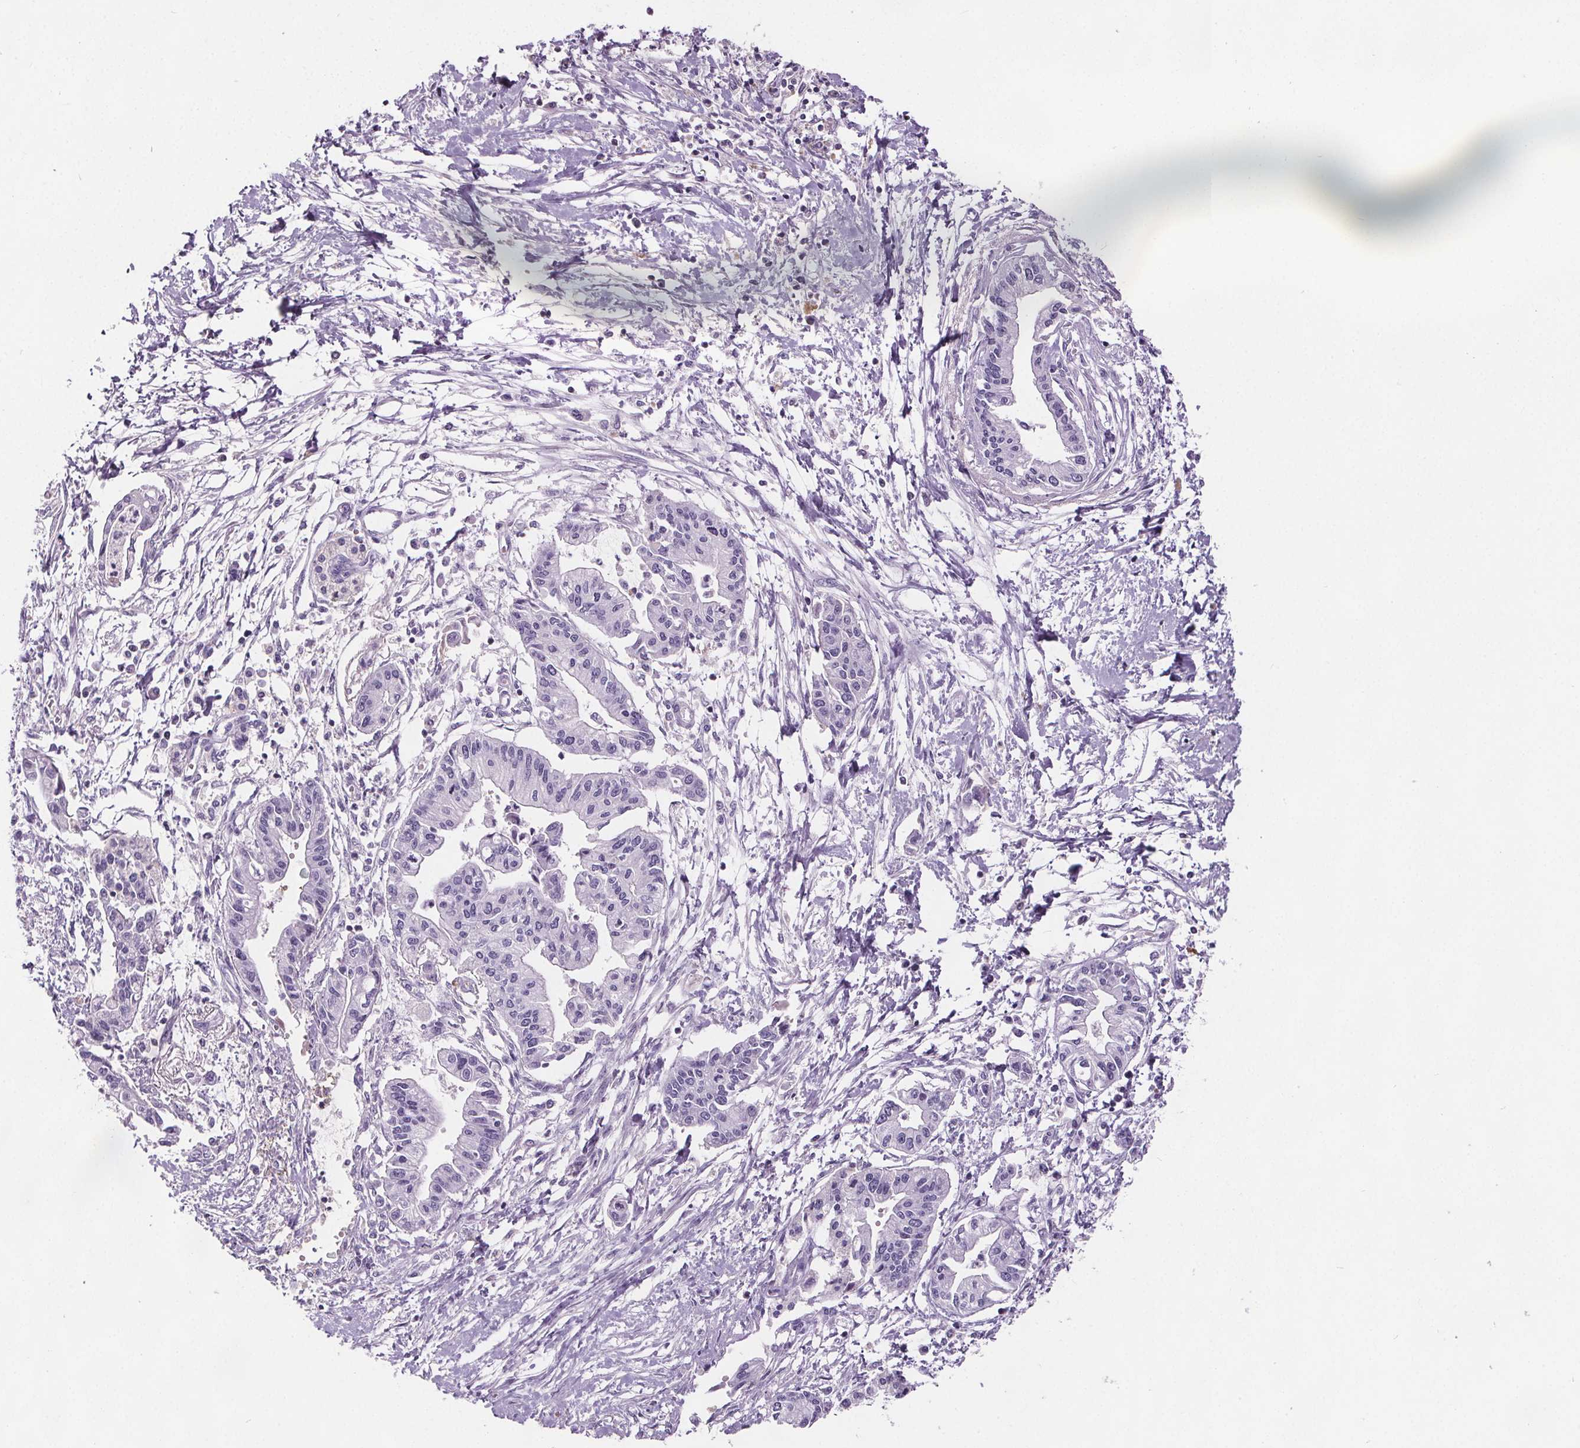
{"staining": {"intensity": "negative", "quantity": "none", "location": "none"}, "tissue": "pancreatic cancer", "cell_type": "Tumor cells", "image_type": "cancer", "snomed": [{"axis": "morphology", "description": "Adenocarcinoma, NOS"}, {"axis": "topography", "description": "Pancreas"}], "caption": "DAB (3,3'-diaminobenzidine) immunohistochemical staining of adenocarcinoma (pancreatic) exhibits no significant expression in tumor cells.", "gene": "CD5L", "patient": {"sex": "male", "age": 60}}